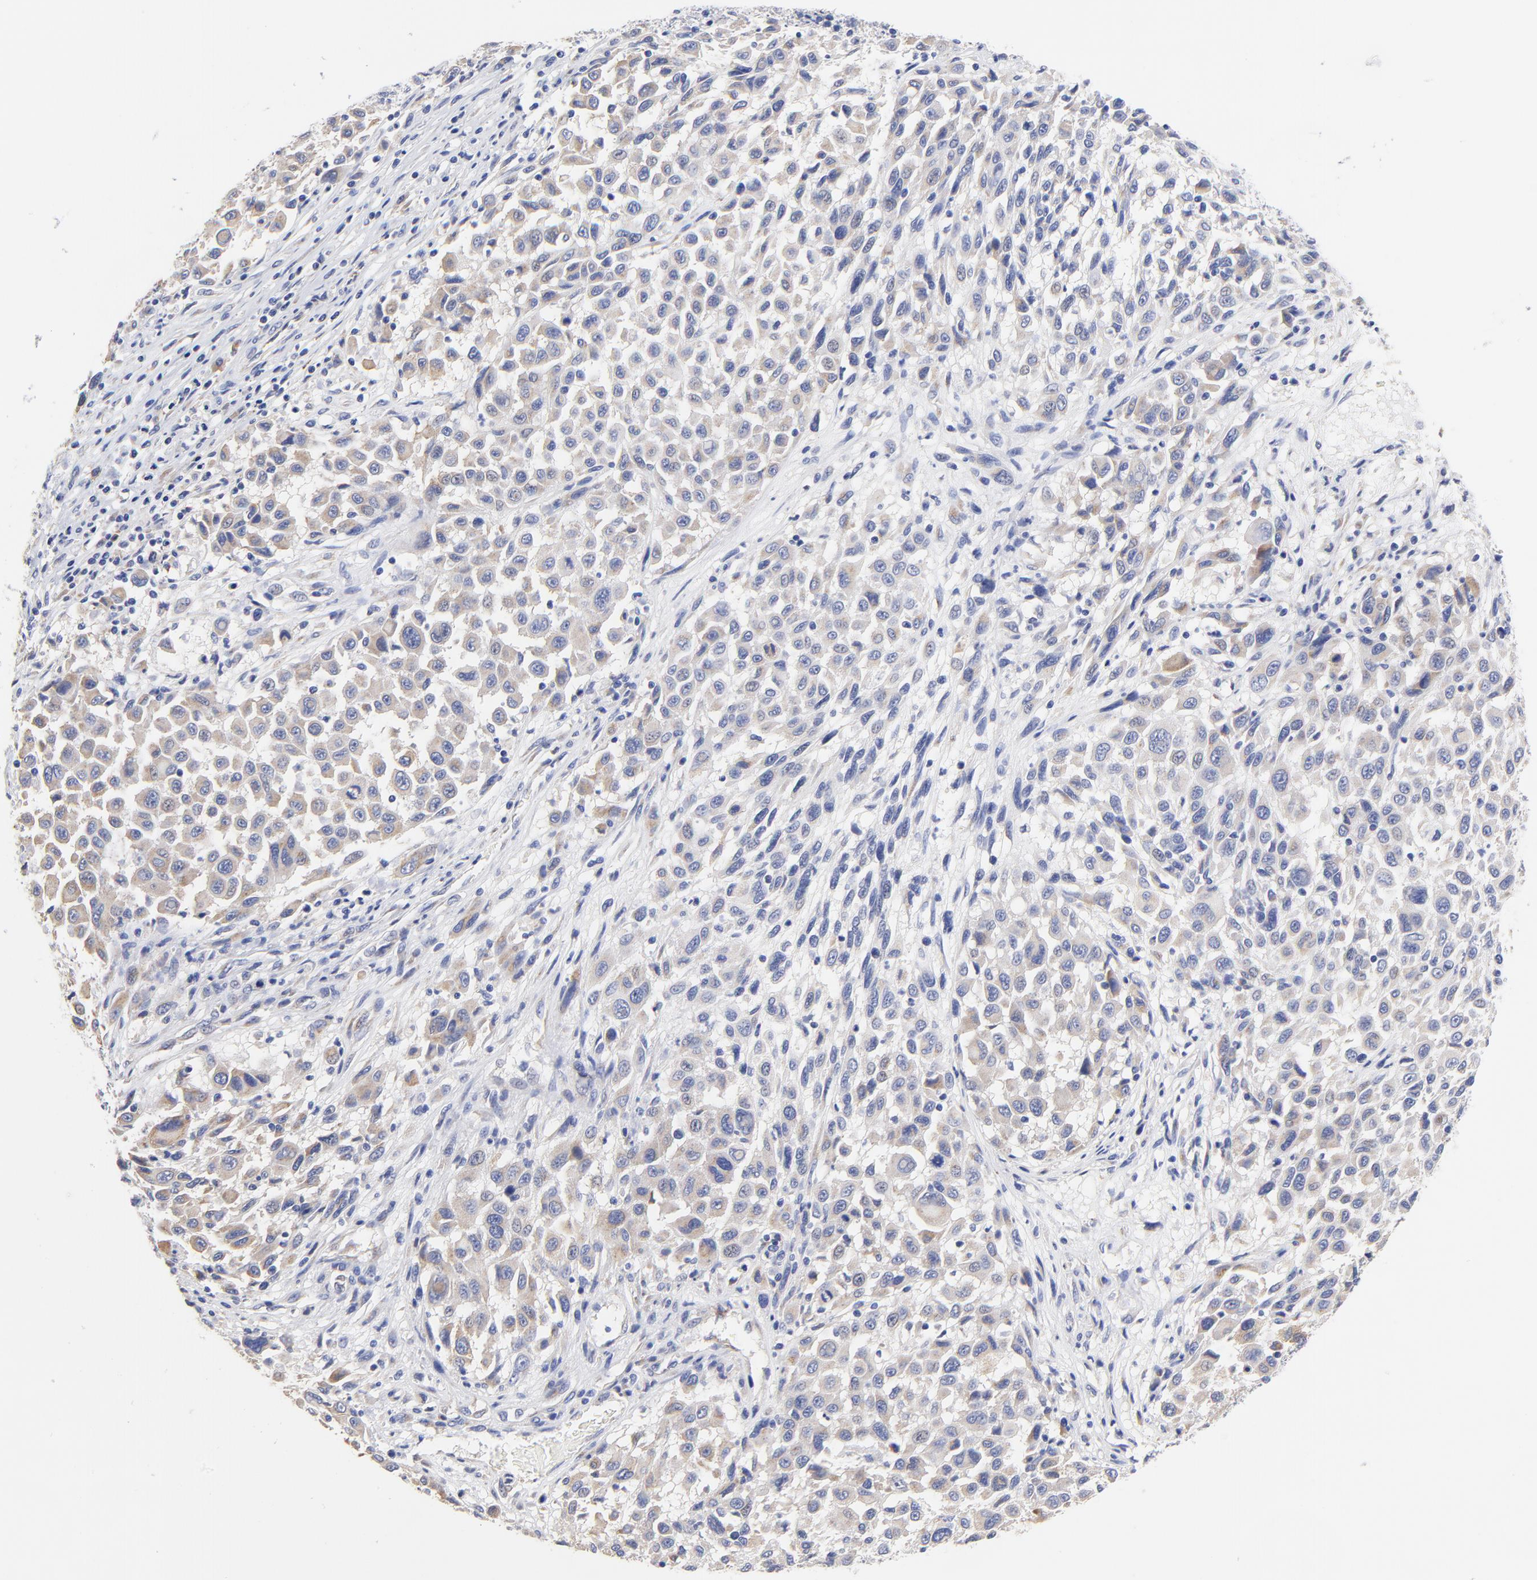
{"staining": {"intensity": "weak", "quantity": "25%-75%", "location": "cytoplasmic/membranous"}, "tissue": "melanoma", "cell_type": "Tumor cells", "image_type": "cancer", "snomed": [{"axis": "morphology", "description": "Malignant melanoma, Metastatic site"}, {"axis": "topography", "description": "Lymph node"}], "caption": "Weak cytoplasmic/membranous staining is present in about 25%-75% of tumor cells in malignant melanoma (metastatic site).", "gene": "LAX1", "patient": {"sex": "male", "age": 61}}